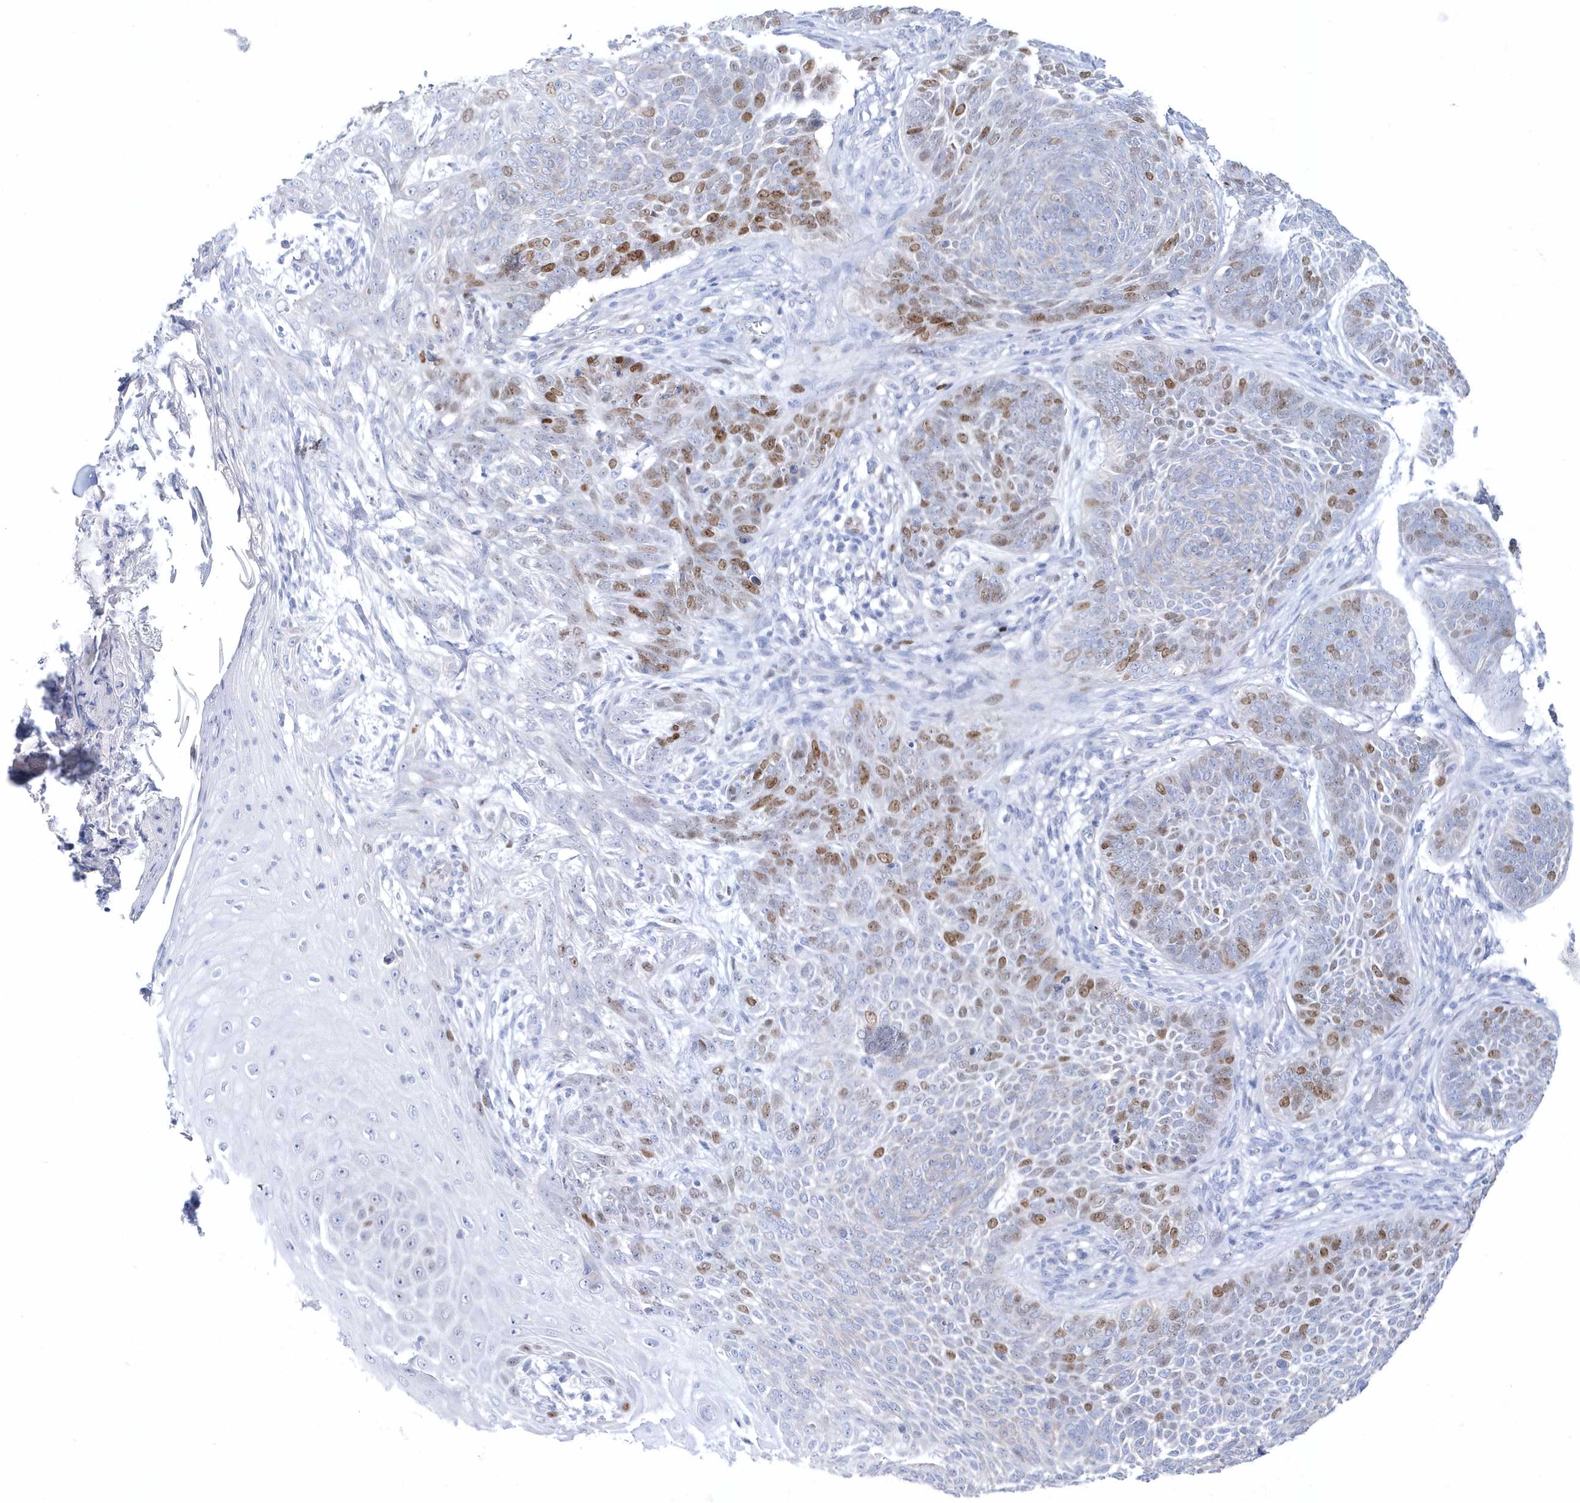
{"staining": {"intensity": "moderate", "quantity": "25%-75%", "location": "nuclear"}, "tissue": "skin cancer", "cell_type": "Tumor cells", "image_type": "cancer", "snomed": [{"axis": "morphology", "description": "Basal cell carcinoma"}, {"axis": "topography", "description": "Skin"}], "caption": "Immunohistochemistry (IHC) of basal cell carcinoma (skin) shows medium levels of moderate nuclear positivity in approximately 25%-75% of tumor cells. The staining is performed using DAB brown chromogen to label protein expression. The nuclei are counter-stained blue using hematoxylin.", "gene": "TMCO6", "patient": {"sex": "male", "age": 85}}